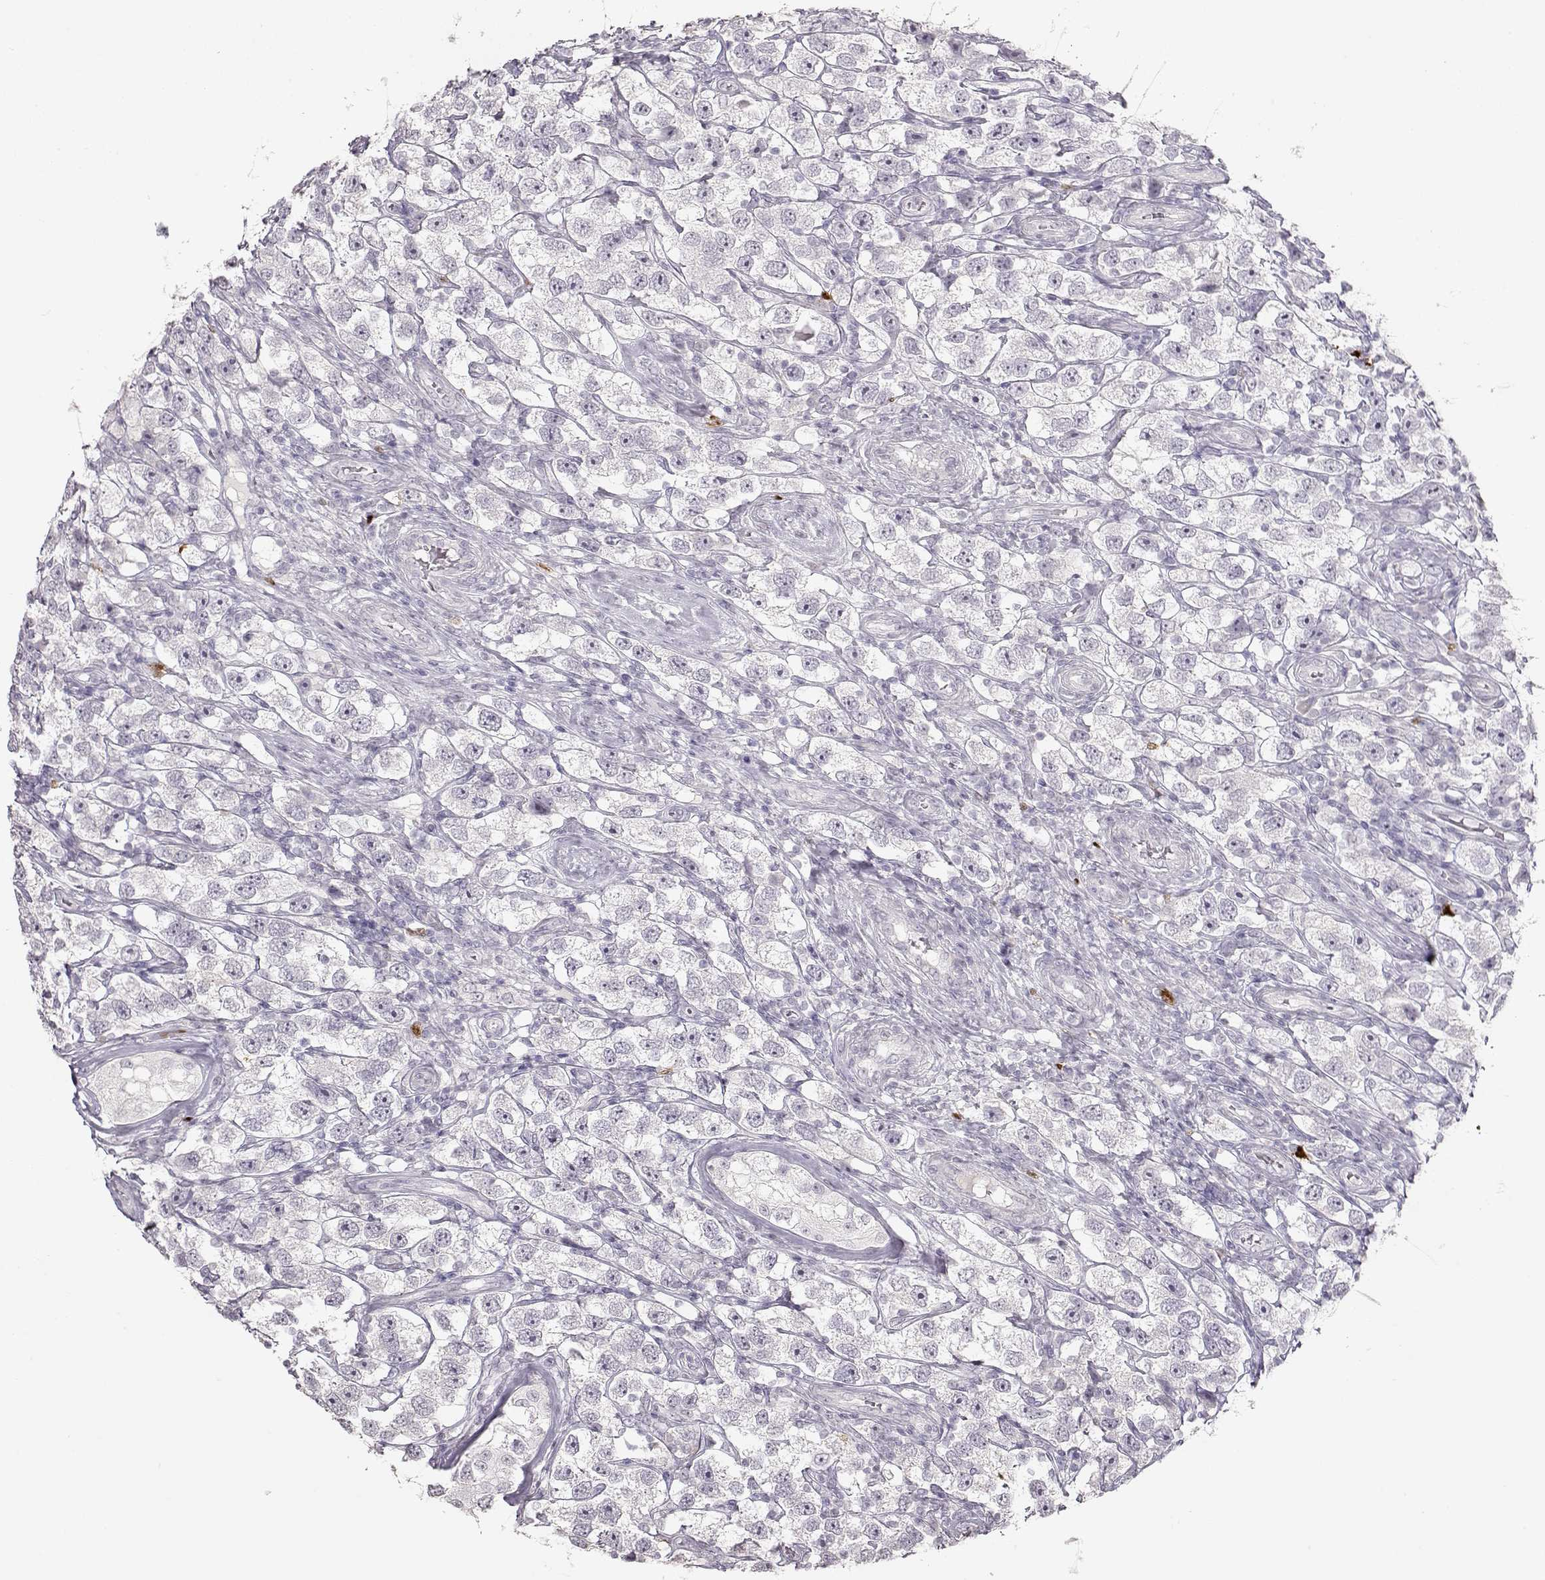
{"staining": {"intensity": "negative", "quantity": "none", "location": "none"}, "tissue": "testis cancer", "cell_type": "Tumor cells", "image_type": "cancer", "snomed": [{"axis": "morphology", "description": "Seminoma, NOS"}, {"axis": "topography", "description": "Testis"}], "caption": "Image shows no protein expression in tumor cells of testis cancer (seminoma) tissue.", "gene": "S100B", "patient": {"sex": "male", "age": 26}}